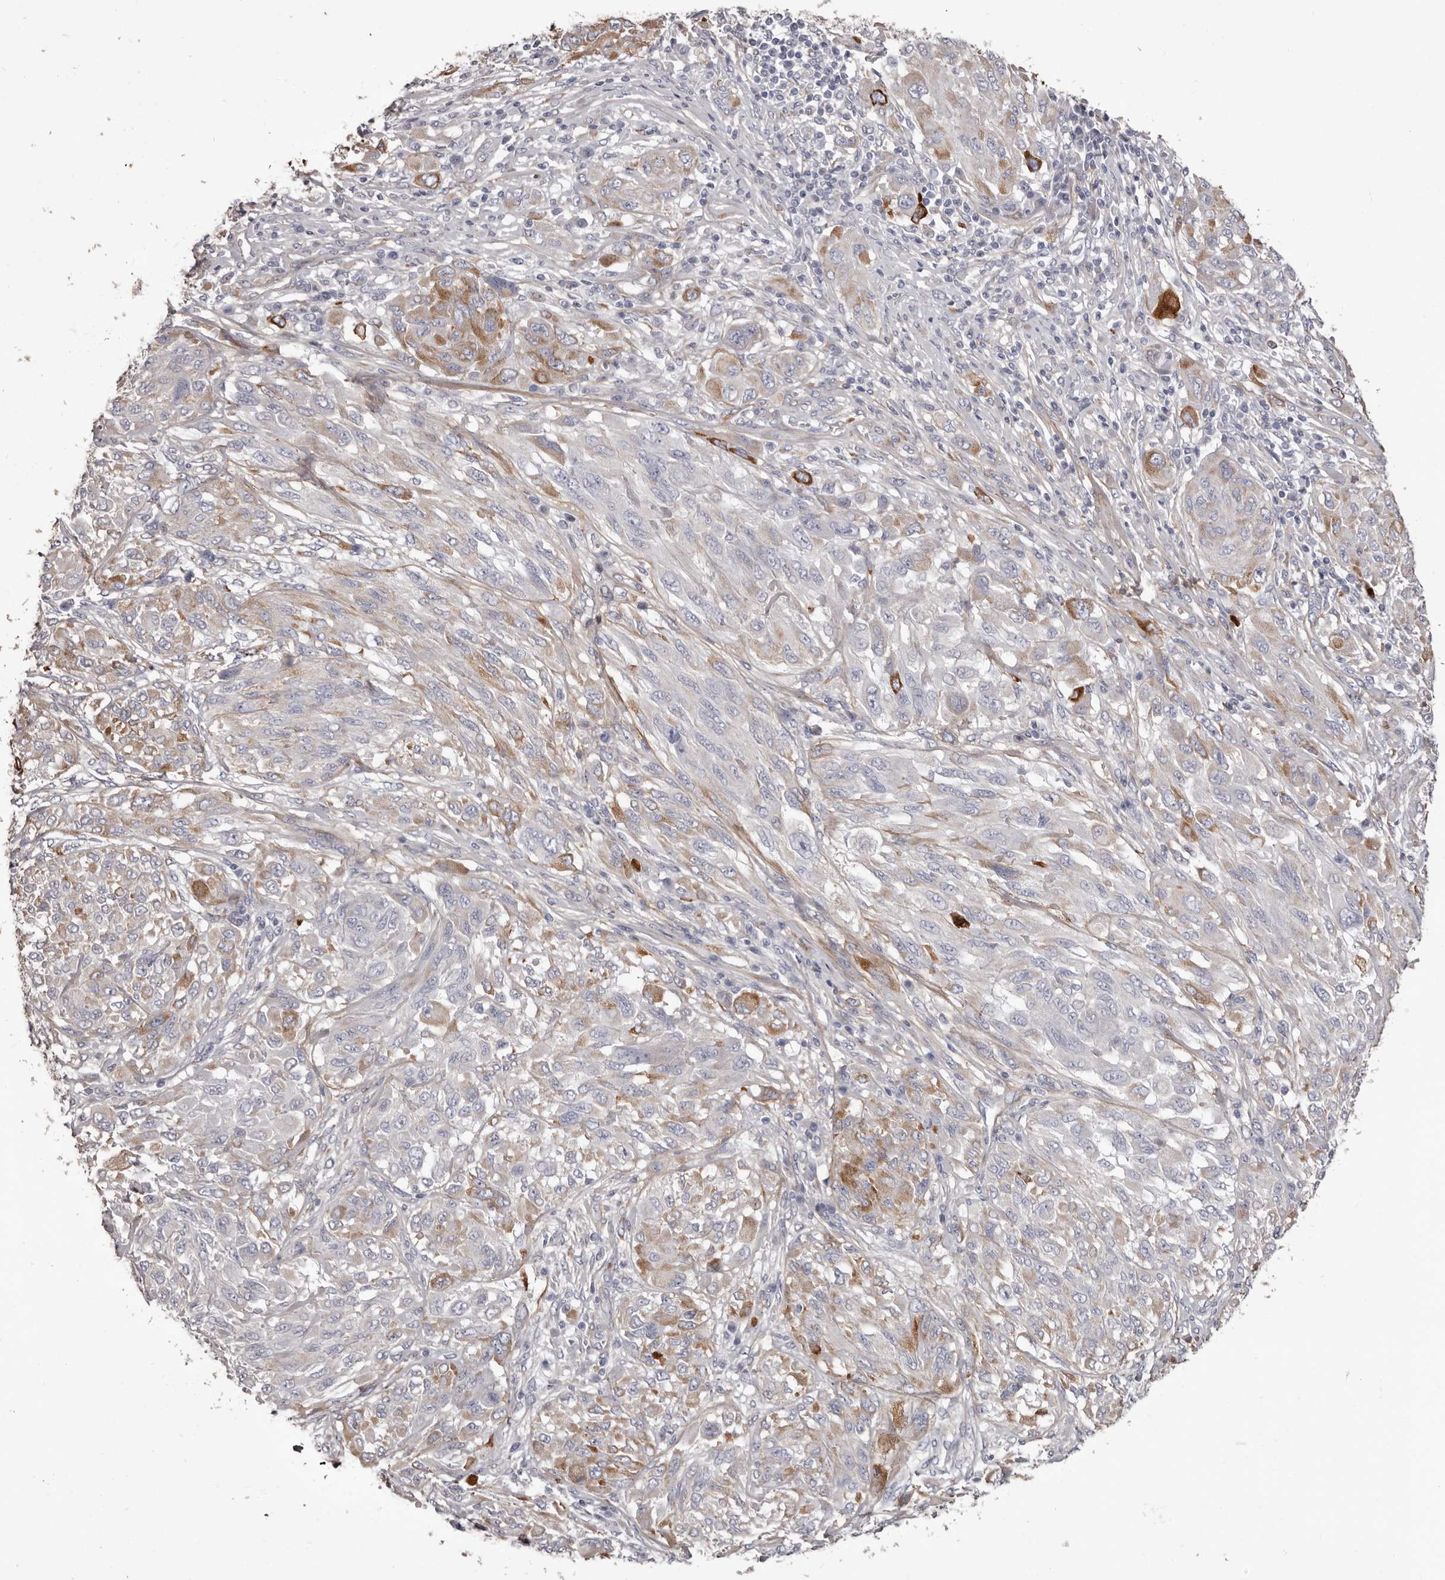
{"staining": {"intensity": "negative", "quantity": "none", "location": "none"}, "tissue": "melanoma", "cell_type": "Tumor cells", "image_type": "cancer", "snomed": [{"axis": "morphology", "description": "Malignant melanoma, NOS"}, {"axis": "topography", "description": "Skin"}], "caption": "Human melanoma stained for a protein using immunohistochemistry (IHC) reveals no positivity in tumor cells.", "gene": "COL6A1", "patient": {"sex": "female", "age": 91}}